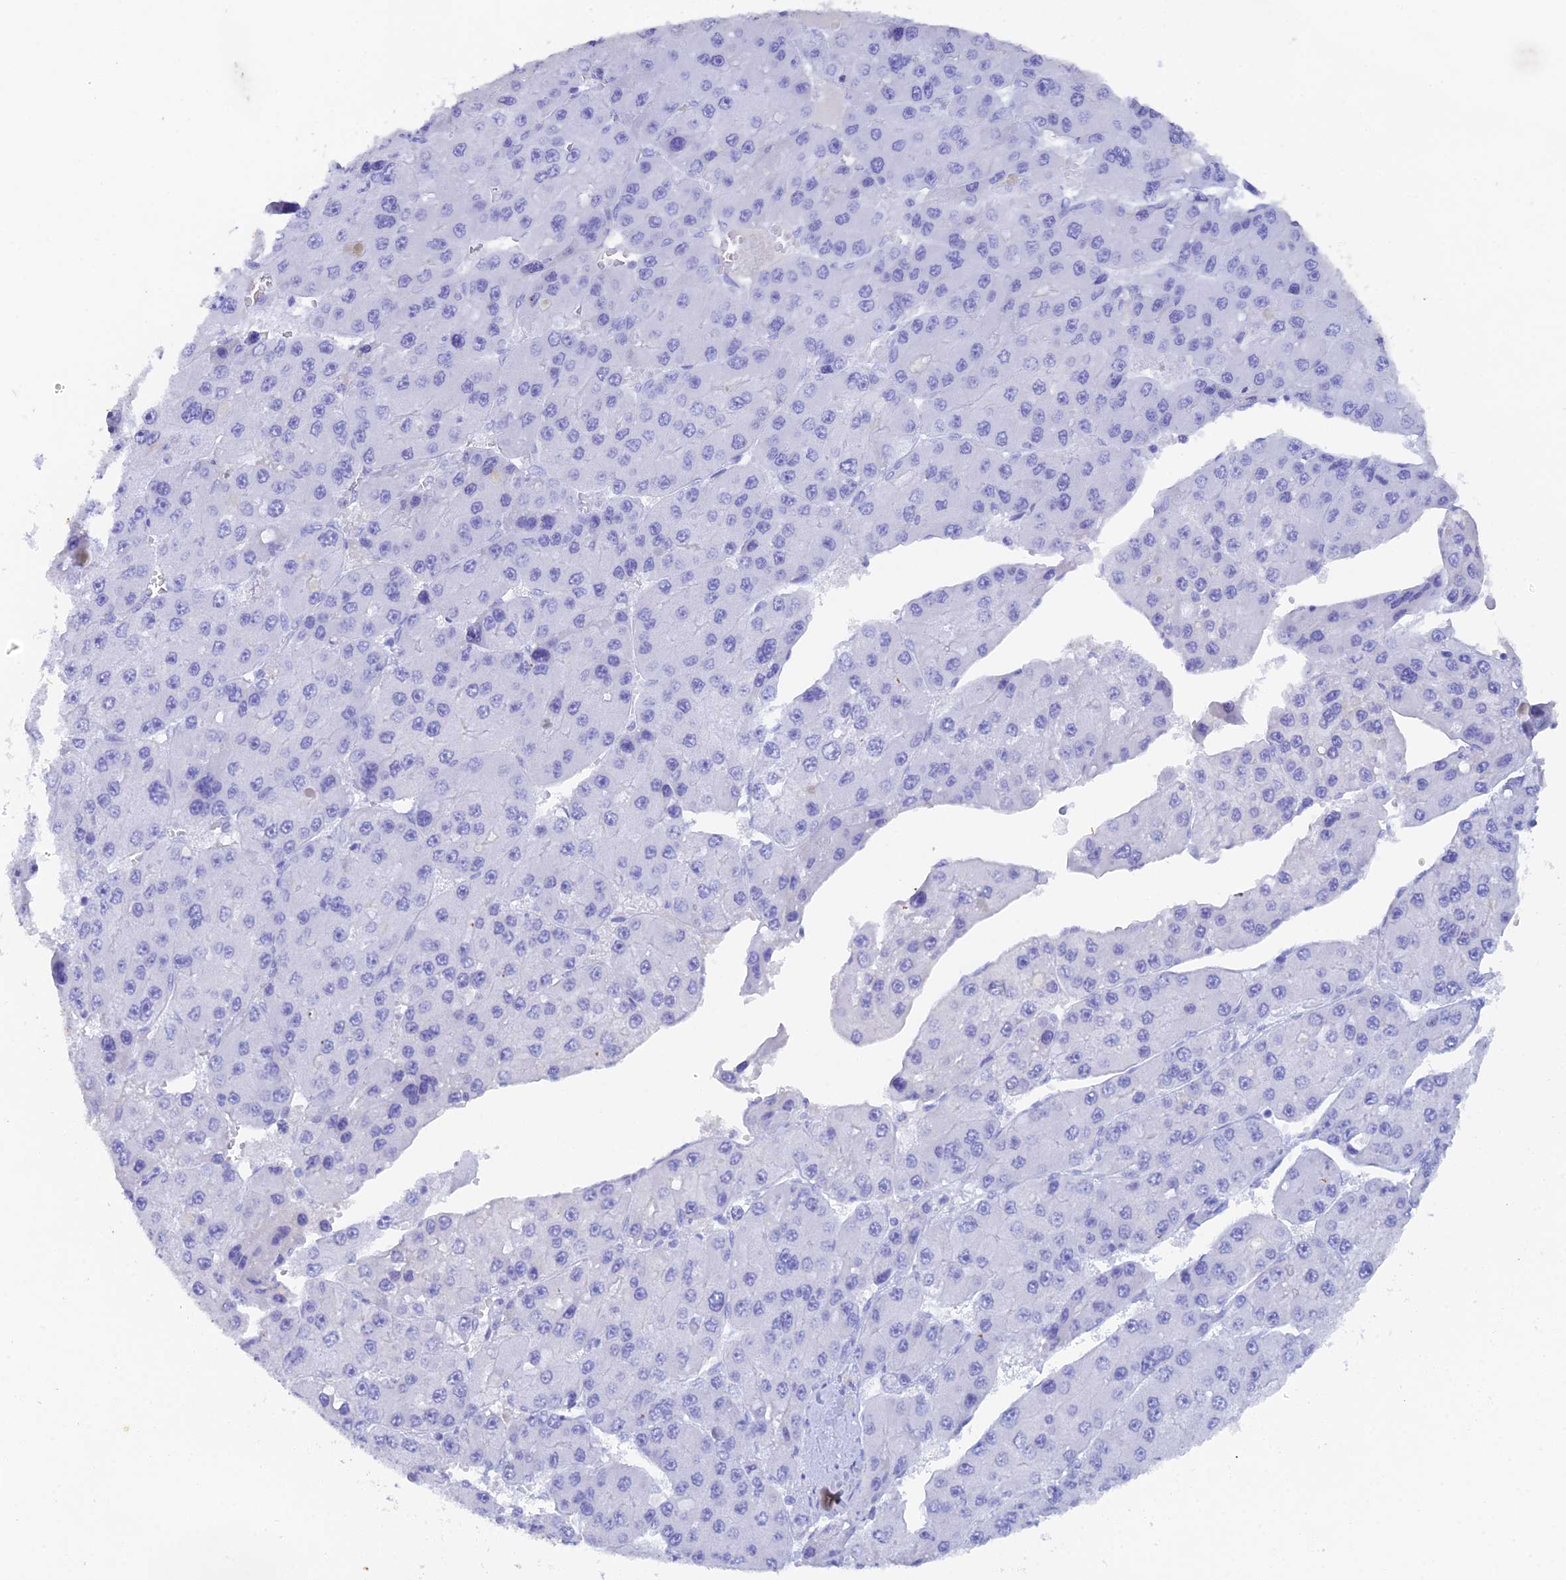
{"staining": {"intensity": "negative", "quantity": "none", "location": "none"}, "tissue": "liver cancer", "cell_type": "Tumor cells", "image_type": "cancer", "snomed": [{"axis": "morphology", "description": "Carcinoma, Hepatocellular, NOS"}, {"axis": "topography", "description": "Liver"}], "caption": "Immunohistochemistry (IHC) photomicrograph of liver cancer (hepatocellular carcinoma) stained for a protein (brown), which displays no staining in tumor cells.", "gene": "REG1A", "patient": {"sex": "female", "age": 73}}